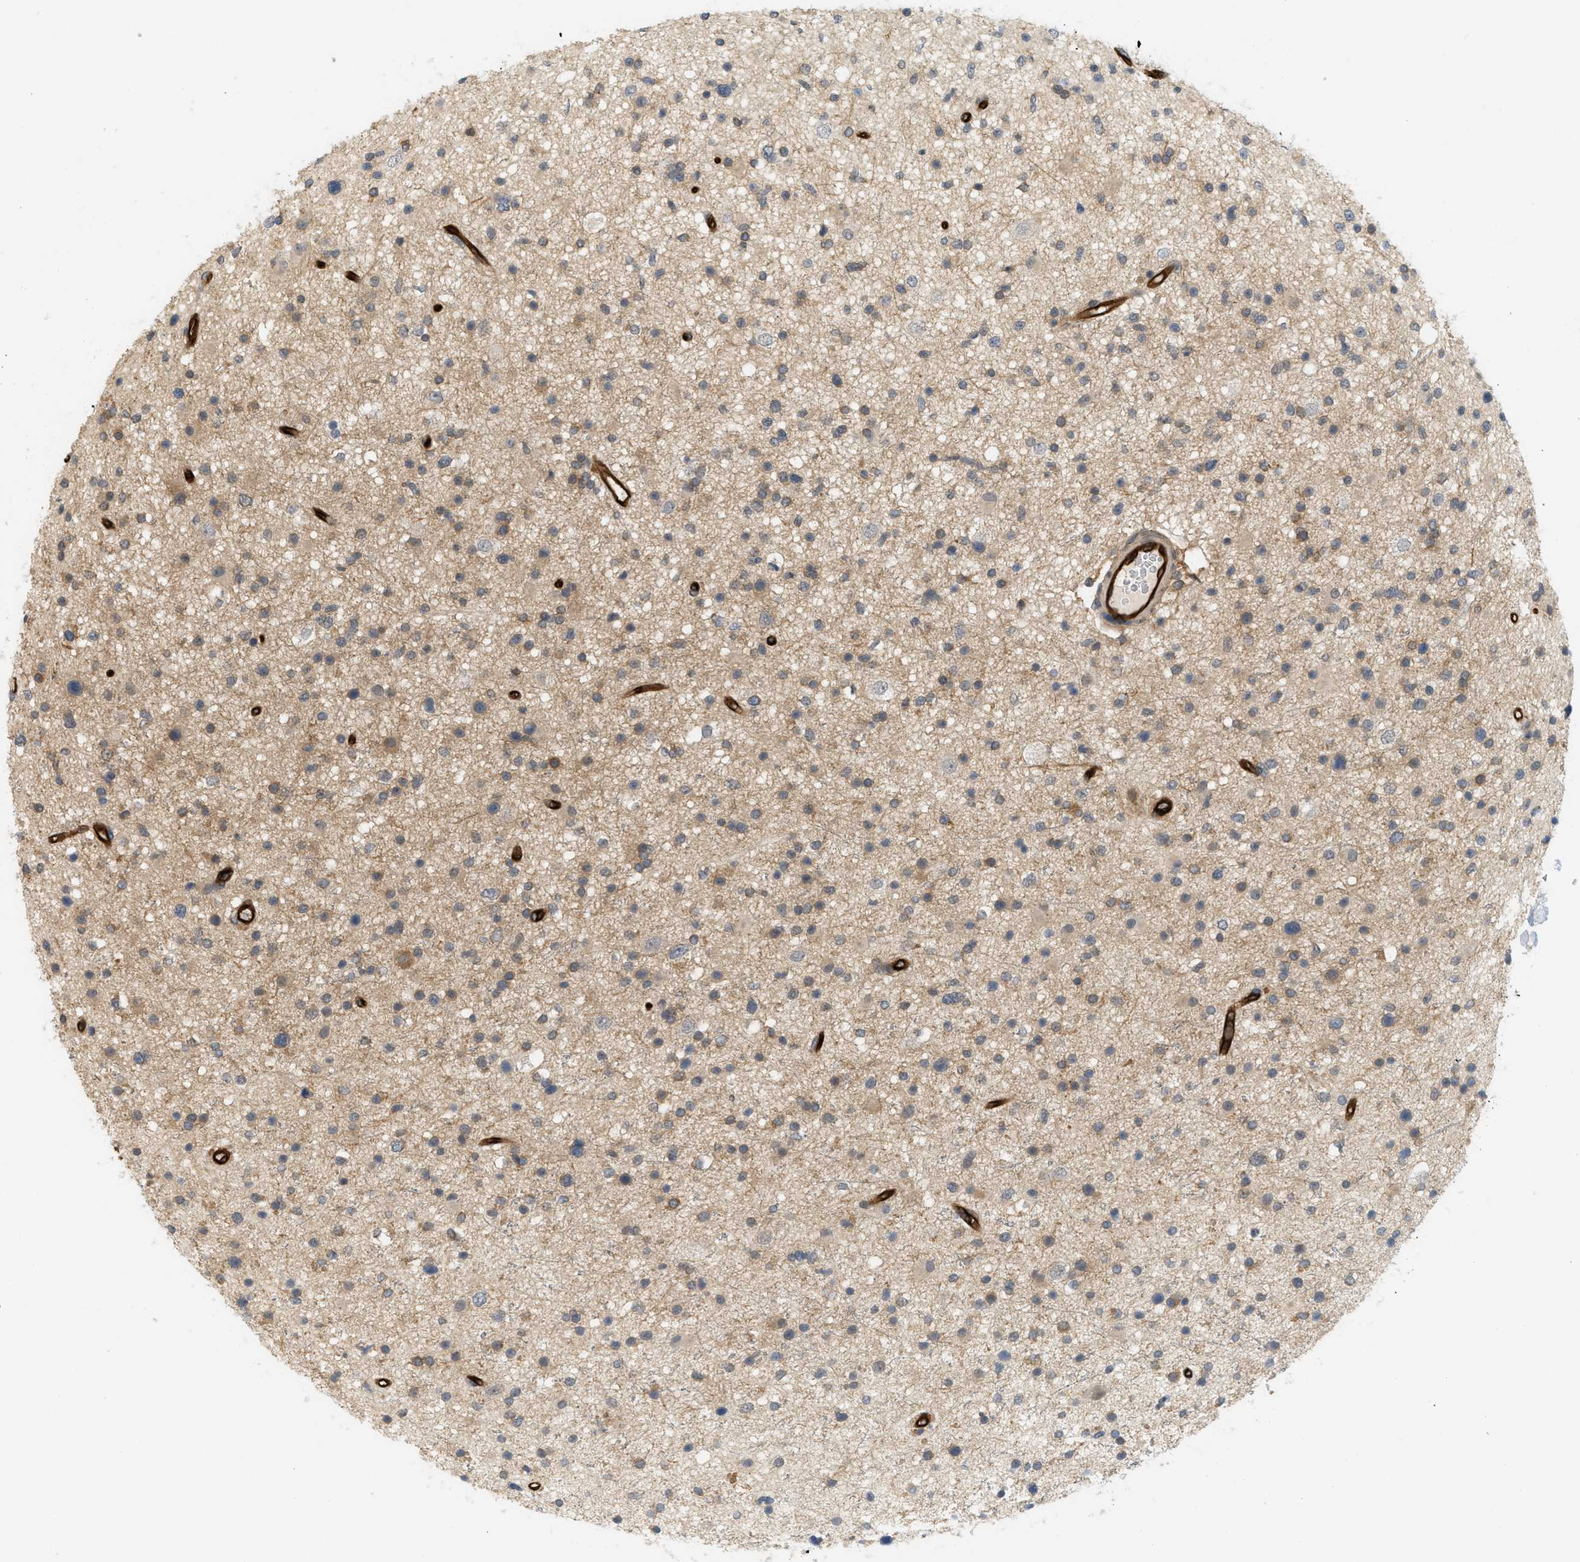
{"staining": {"intensity": "moderate", "quantity": "<25%", "location": "cytoplasmic/membranous"}, "tissue": "glioma", "cell_type": "Tumor cells", "image_type": "cancer", "snomed": [{"axis": "morphology", "description": "Glioma, malignant, High grade"}, {"axis": "topography", "description": "Brain"}], "caption": "Moderate cytoplasmic/membranous staining for a protein is appreciated in about <25% of tumor cells of malignant glioma (high-grade) using immunohistochemistry (IHC).", "gene": "PALMD", "patient": {"sex": "male", "age": 33}}